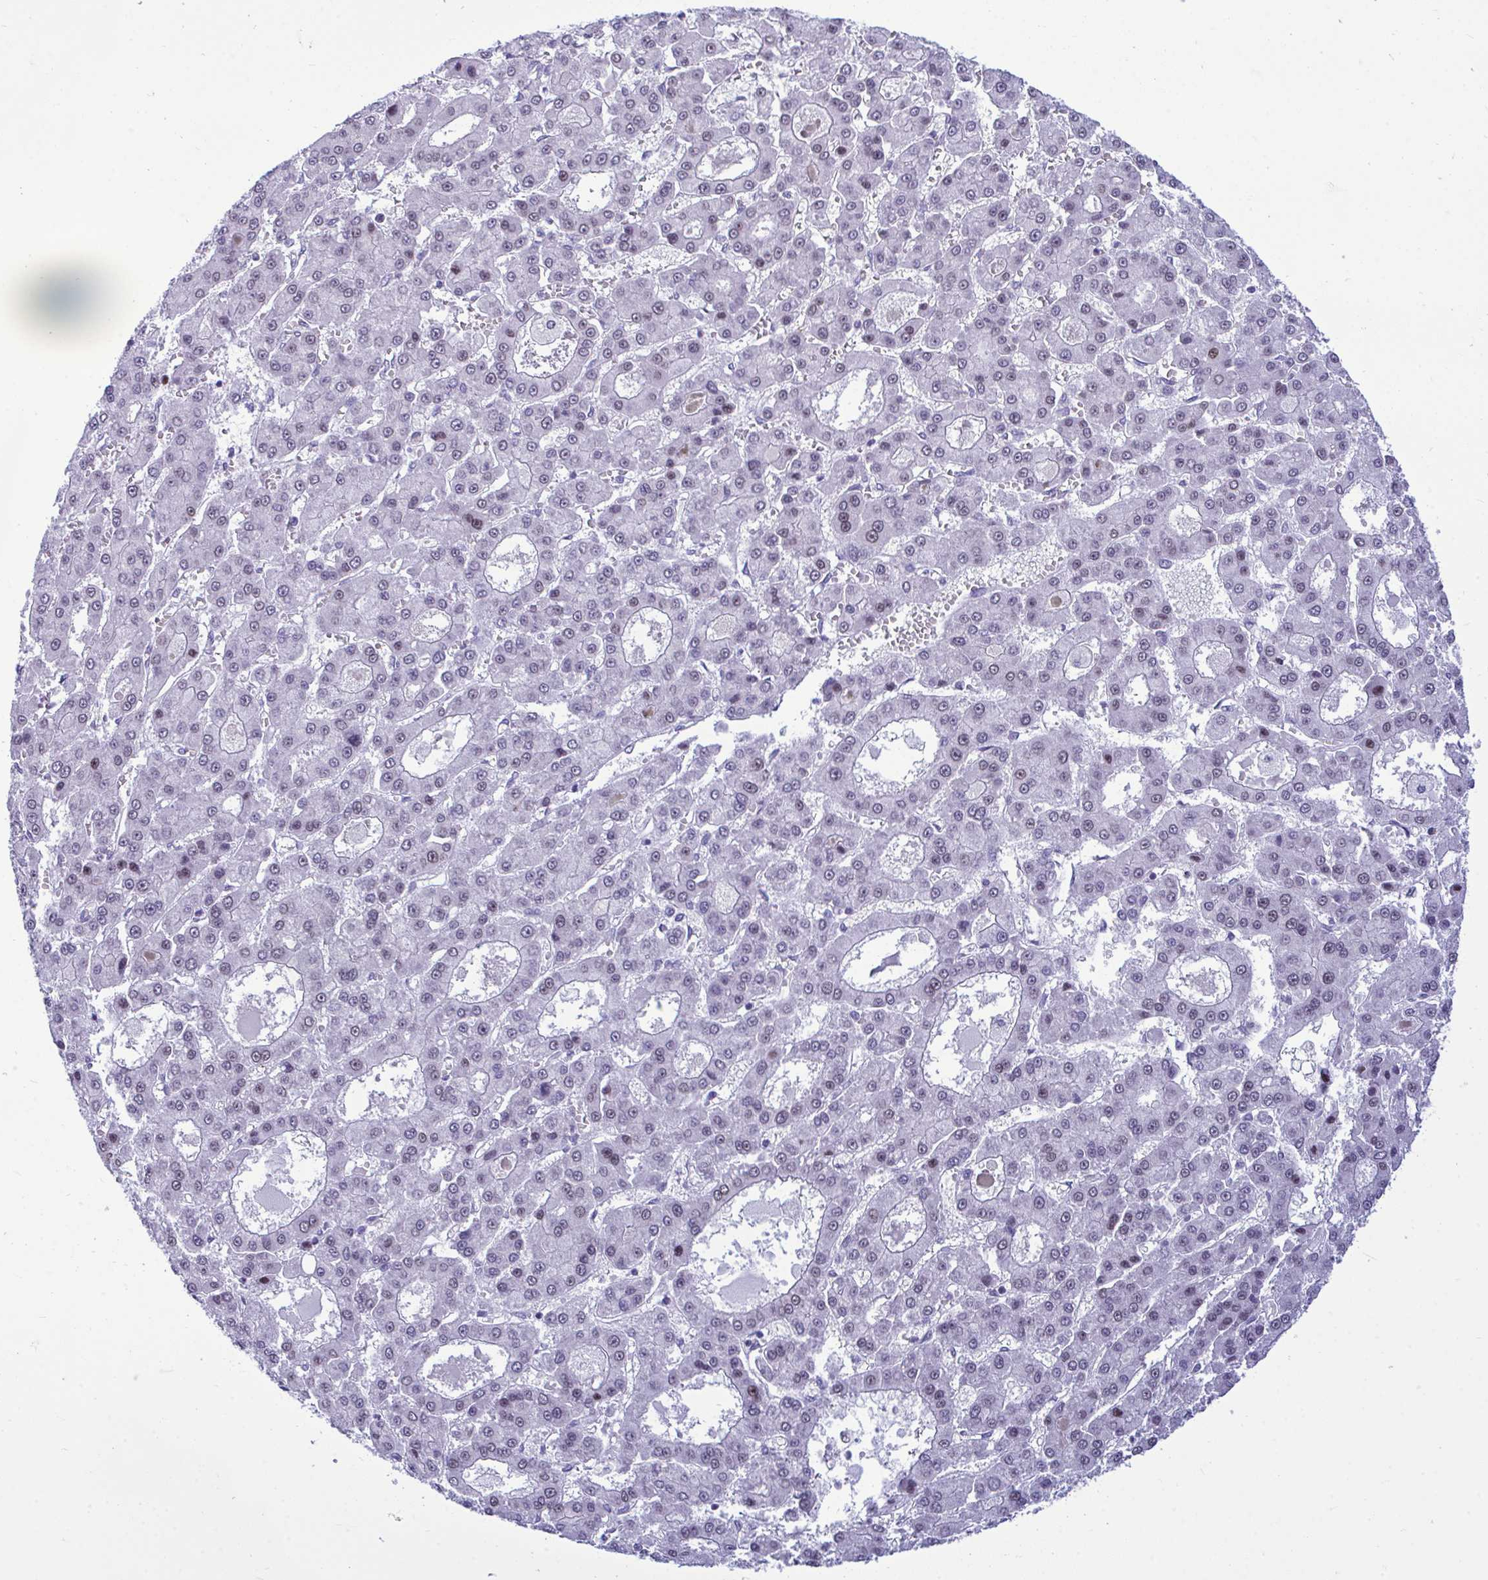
{"staining": {"intensity": "weak", "quantity": "<25%", "location": "nuclear"}, "tissue": "liver cancer", "cell_type": "Tumor cells", "image_type": "cancer", "snomed": [{"axis": "morphology", "description": "Carcinoma, Hepatocellular, NOS"}, {"axis": "topography", "description": "Liver"}], "caption": "An immunohistochemistry histopathology image of liver cancer is shown. There is no staining in tumor cells of liver cancer.", "gene": "SLC25A51", "patient": {"sex": "male", "age": 70}}